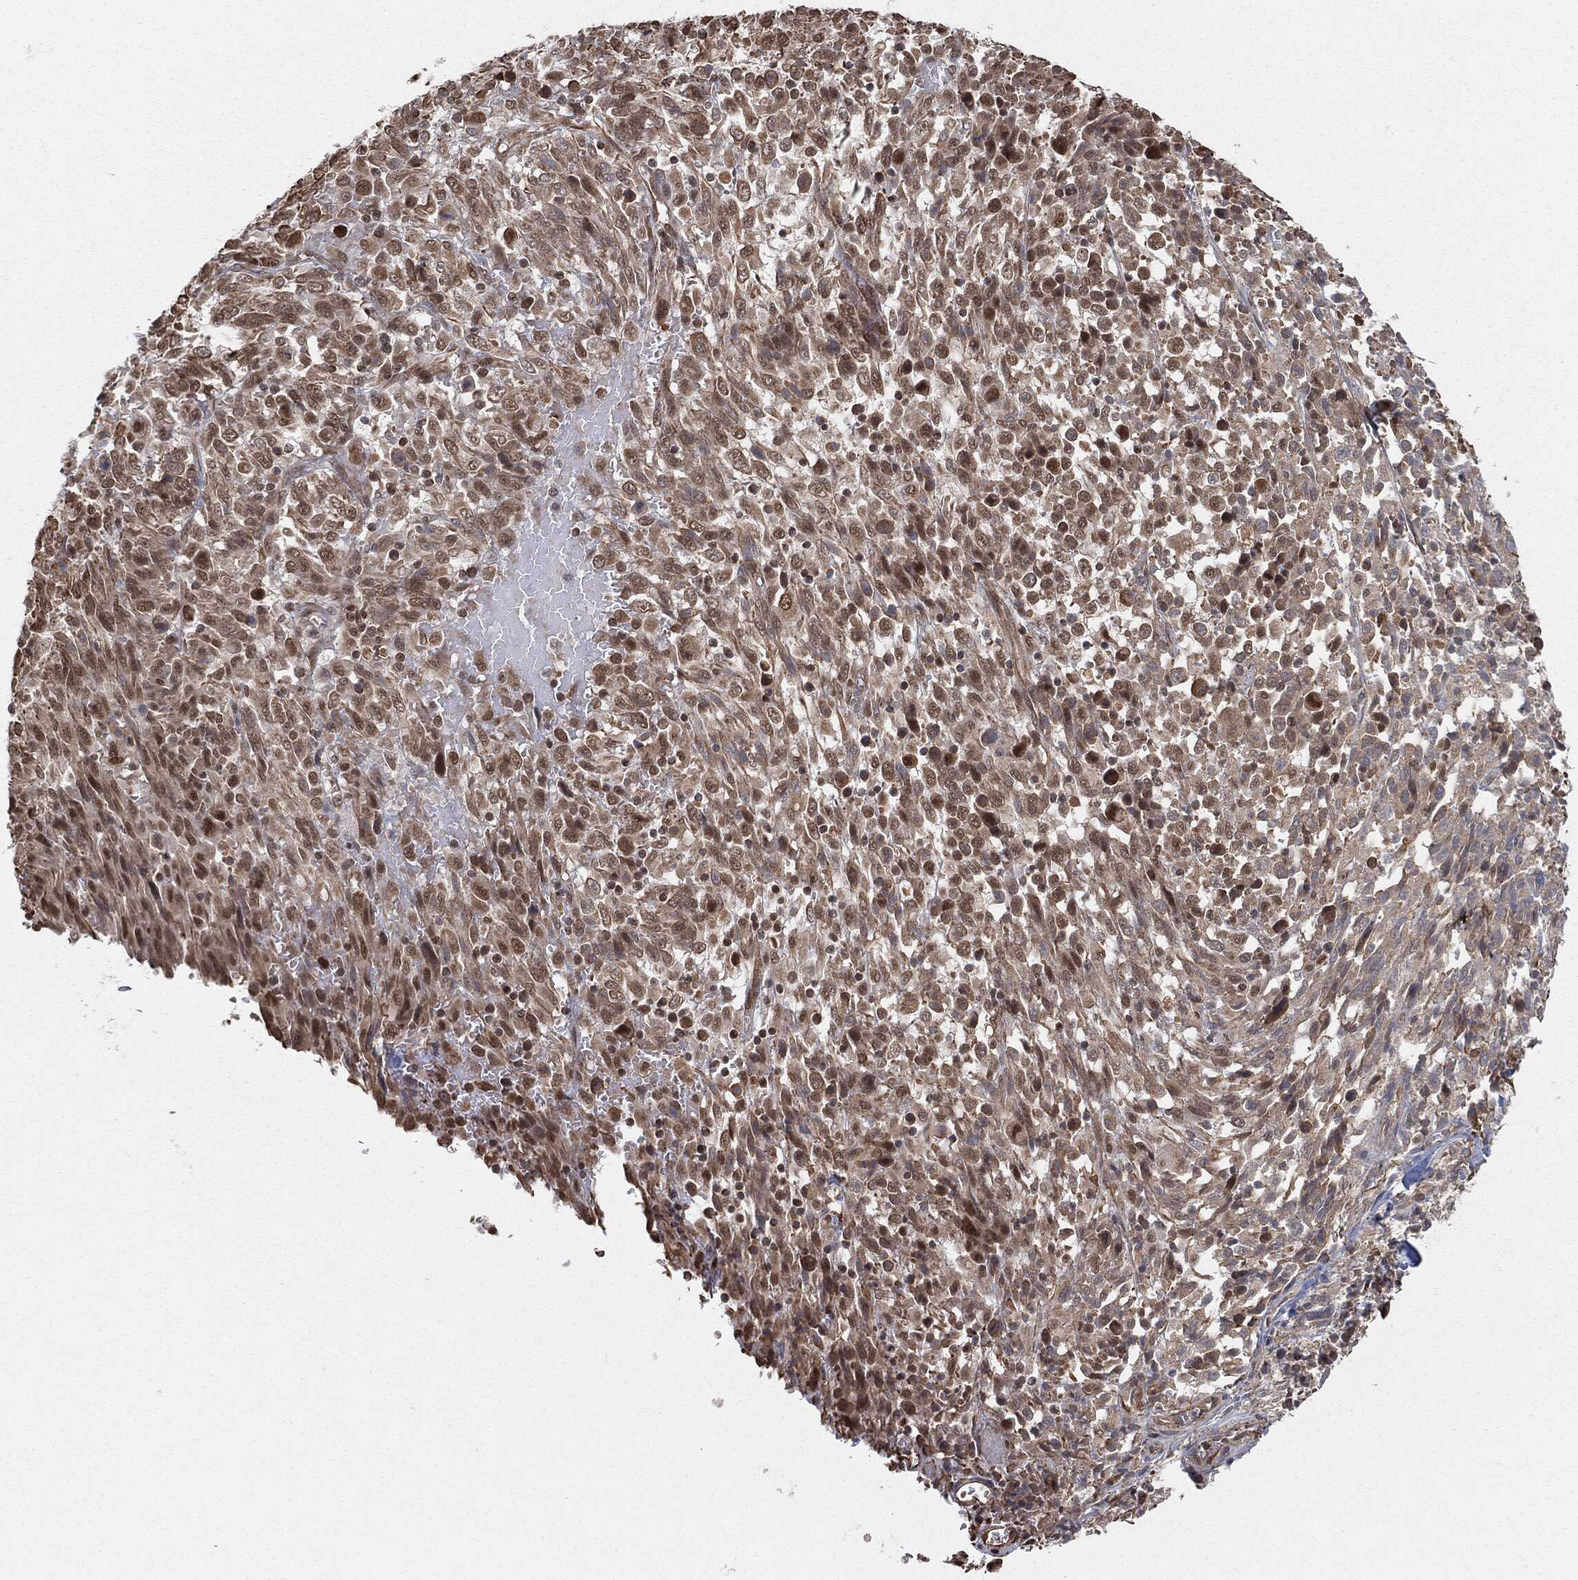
{"staining": {"intensity": "moderate", "quantity": "25%-75%", "location": "cytoplasmic/membranous"}, "tissue": "melanoma", "cell_type": "Tumor cells", "image_type": "cancer", "snomed": [{"axis": "morphology", "description": "Malignant melanoma, NOS"}, {"axis": "topography", "description": "Skin"}], "caption": "A medium amount of moderate cytoplasmic/membranous expression is identified in approximately 25%-75% of tumor cells in melanoma tissue.", "gene": "TP53RK", "patient": {"sex": "female", "age": 91}}